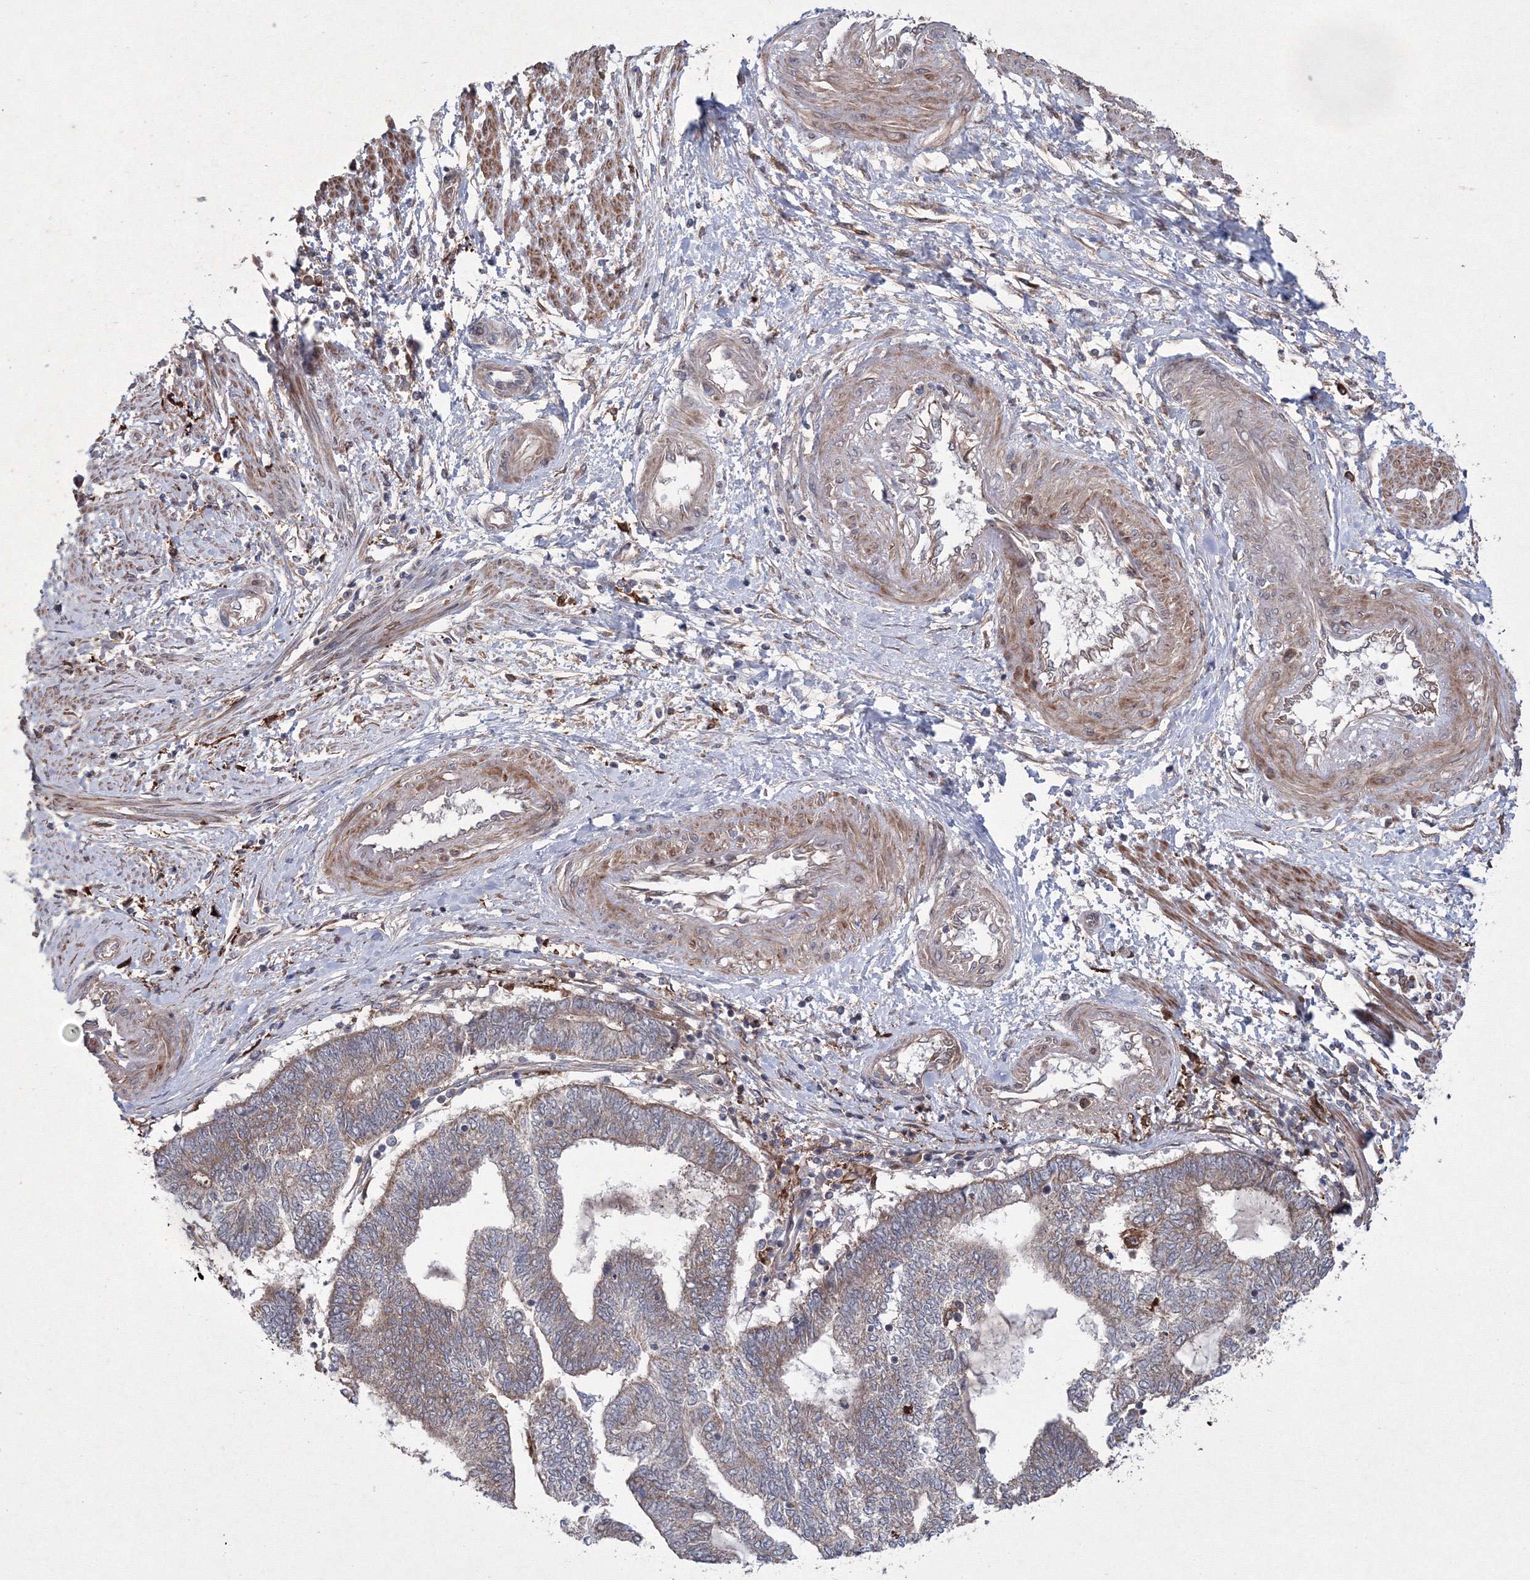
{"staining": {"intensity": "weak", "quantity": "25%-75%", "location": "cytoplasmic/membranous"}, "tissue": "endometrial cancer", "cell_type": "Tumor cells", "image_type": "cancer", "snomed": [{"axis": "morphology", "description": "Adenocarcinoma, NOS"}, {"axis": "topography", "description": "Uterus"}, {"axis": "topography", "description": "Endometrium"}], "caption": "About 25%-75% of tumor cells in endometrial cancer display weak cytoplasmic/membranous protein staining as visualized by brown immunohistochemical staining.", "gene": "RANBP3L", "patient": {"sex": "female", "age": 70}}